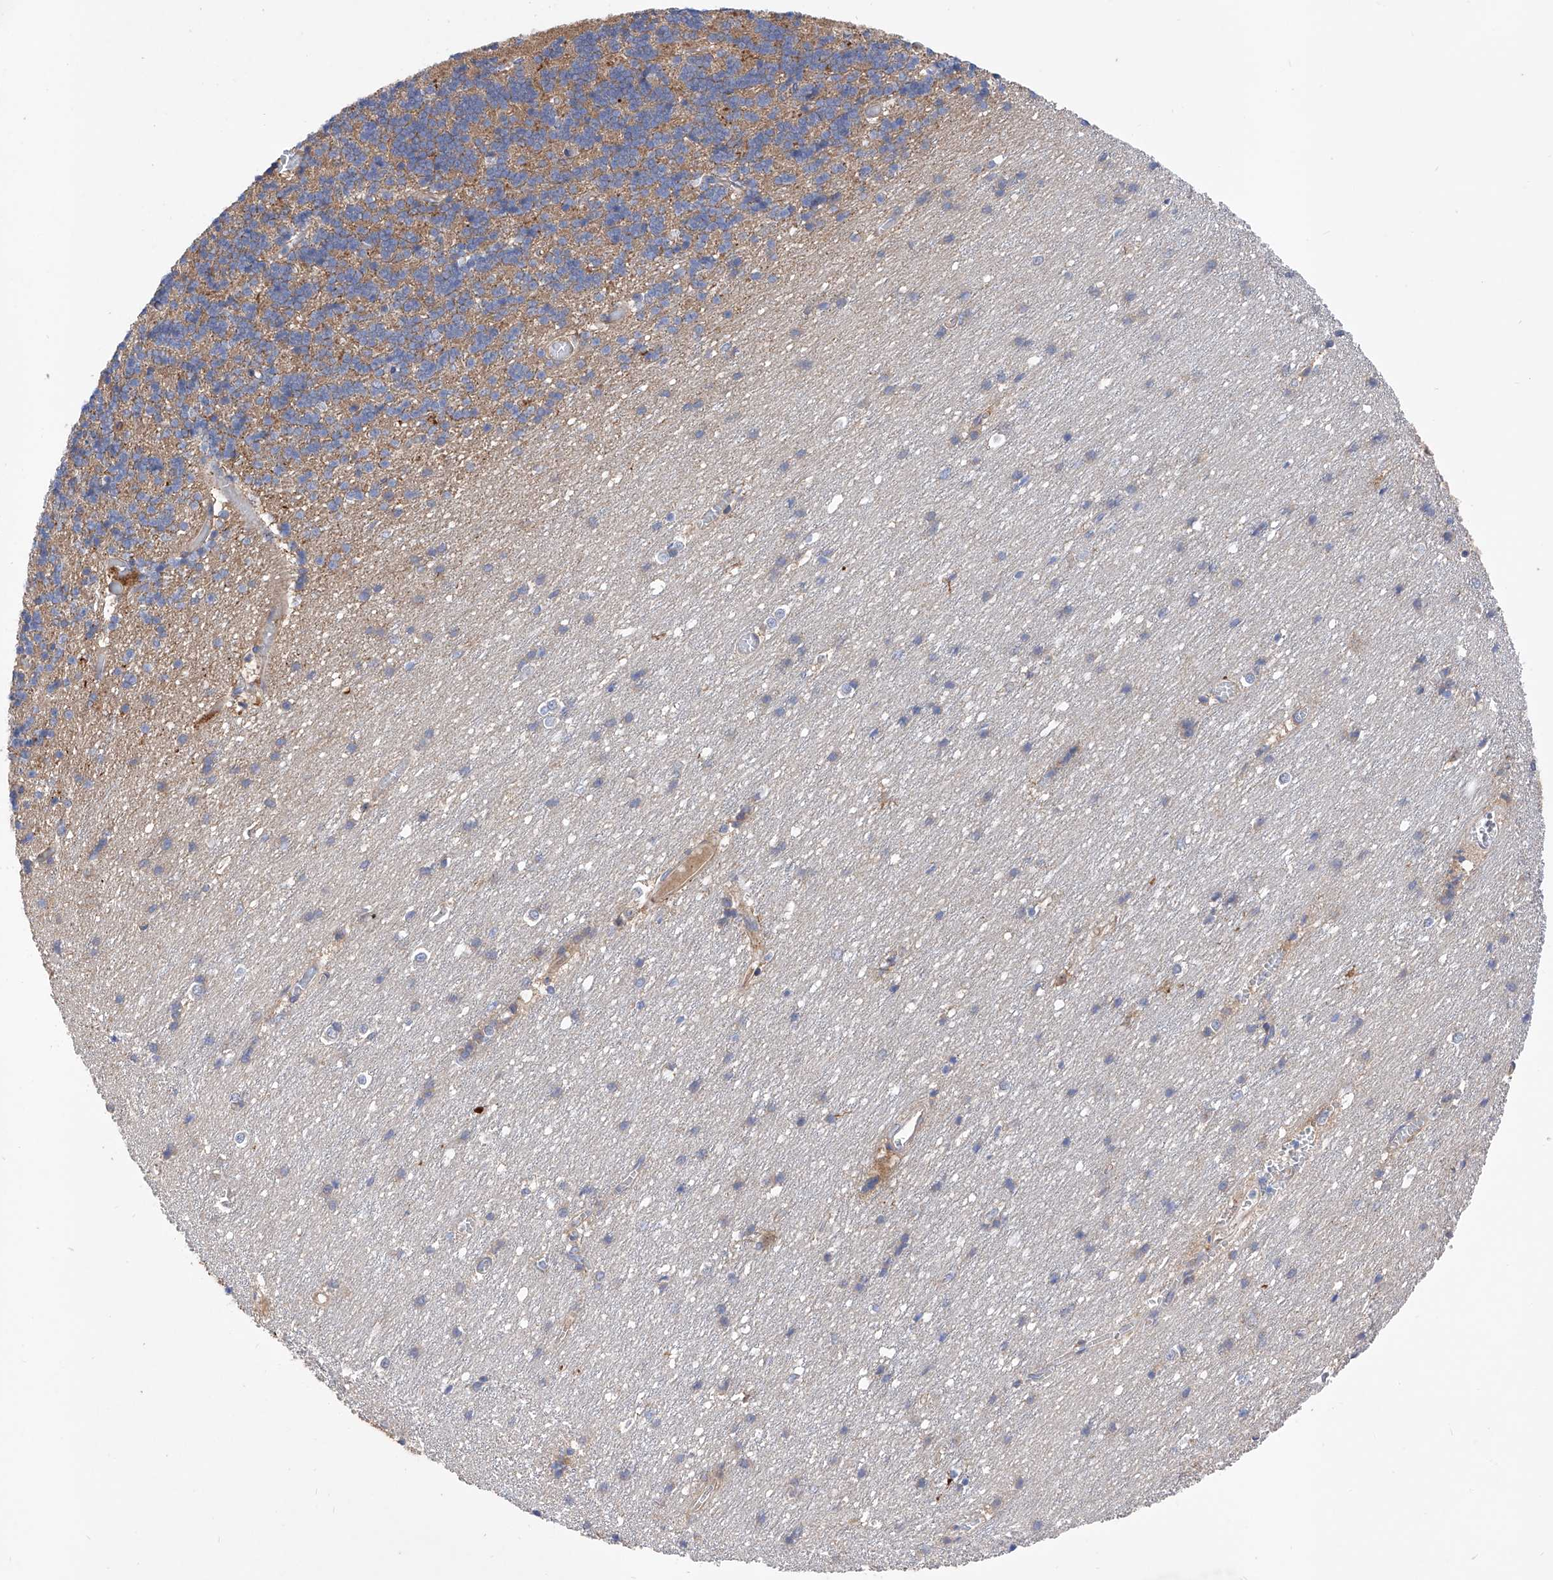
{"staining": {"intensity": "moderate", "quantity": ">75%", "location": "cytoplasmic/membranous"}, "tissue": "cerebellum", "cell_type": "Cells in granular layer", "image_type": "normal", "snomed": [{"axis": "morphology", "description": "Normal tissue, NOS"}, {"axis": "topography", "description": "Cerebellum"}], "caption": "The micrograph reveals a brown stain indicating the presence of a protein in the cytoplasmic/membranous of cells in granular layer in cerebellum.", "gene": "INPP5B", "patient": {"sex": "male", "age": 37}}